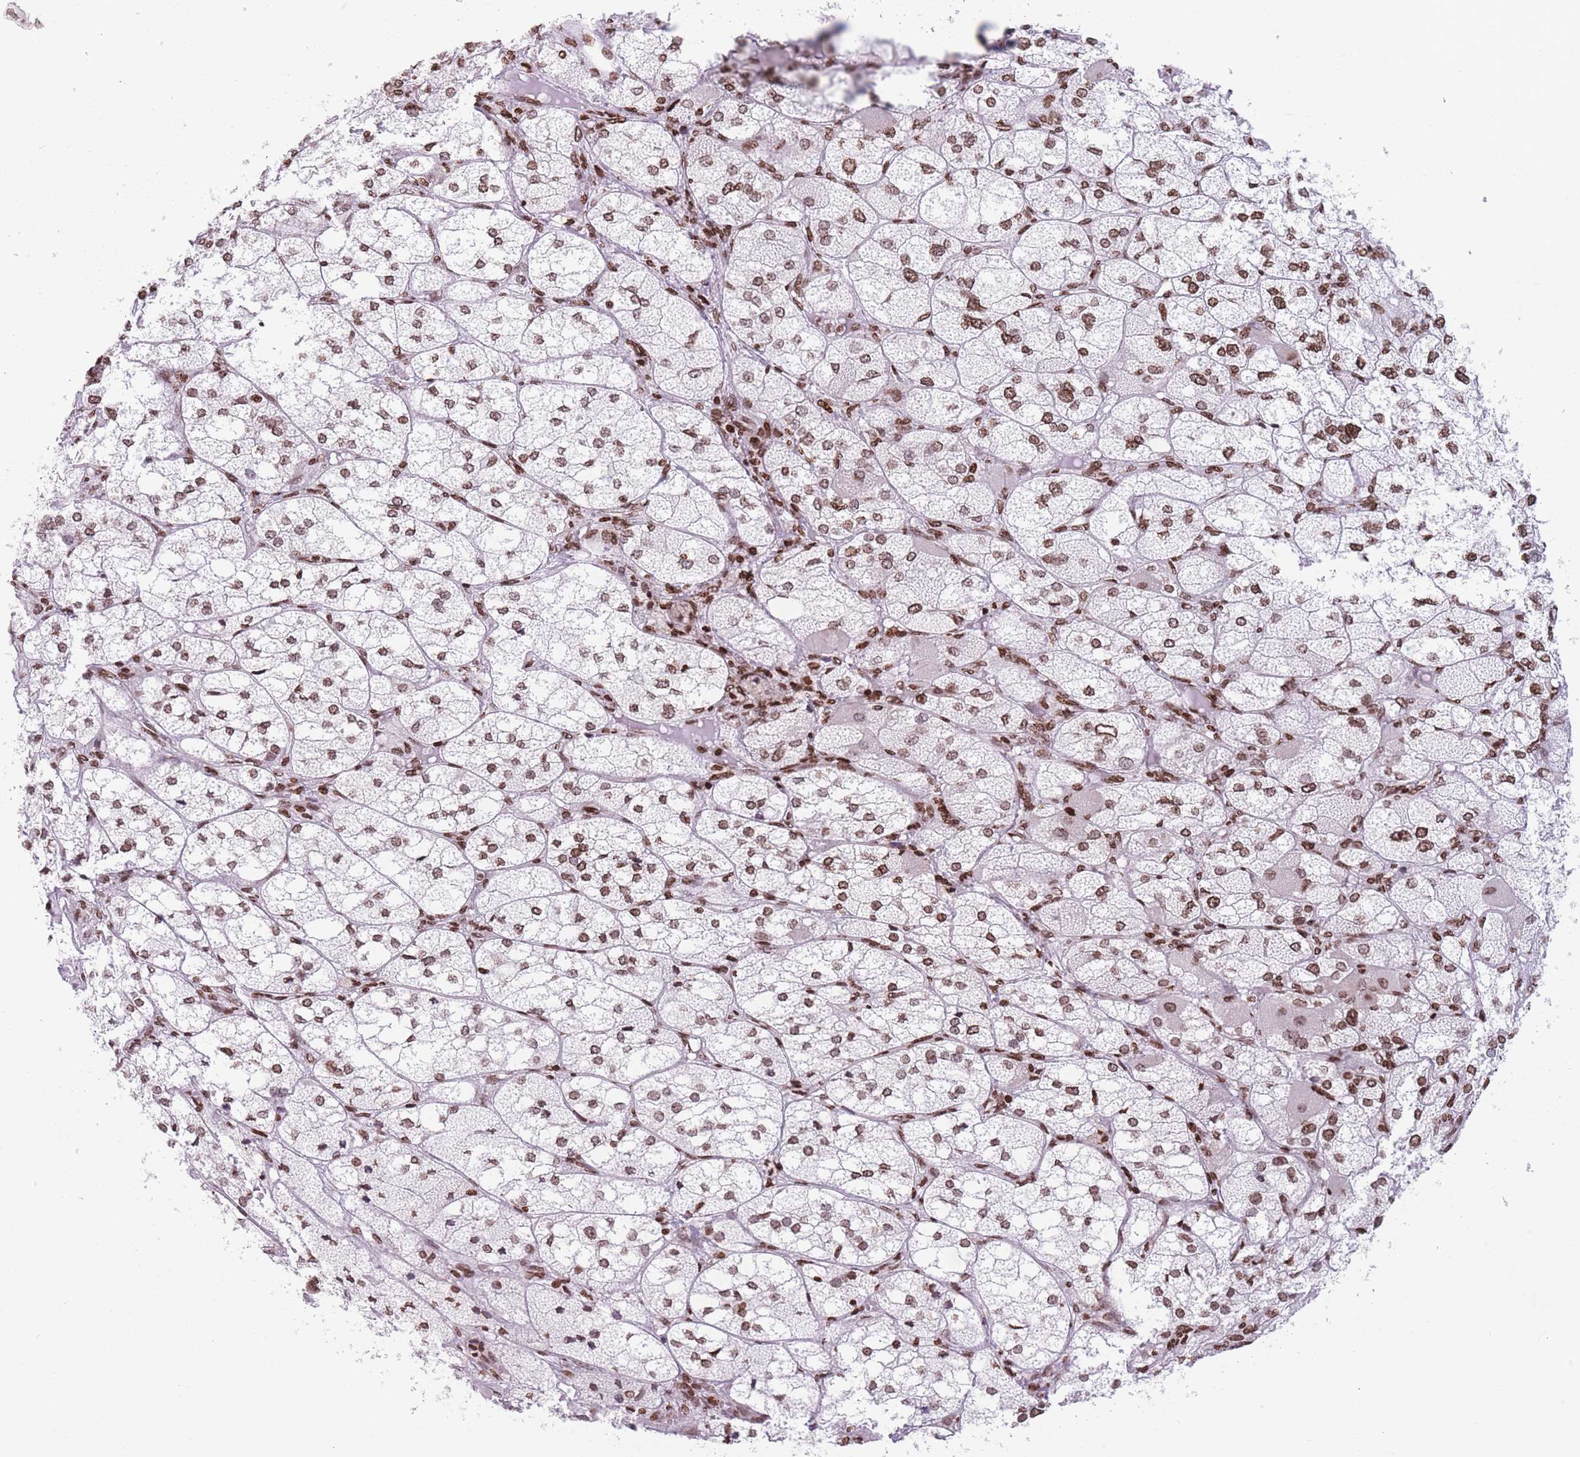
{"staining": {"intensity": "moderate", "quantity": ">75%", "location": "nuclear"}, "tissue": "adrenal gland", "cell_type": "Glandular cells", "image_type": "normal", "snomed": [{"axis": "morphology", "description": "Normal tissue, NOS"}, {"axis": "topography", "description": "Adrenal gland"}], "caption": "Normal adrenal gland displays moderate nuclear staining in about >75% of glandular cells, visualized by immunohistochemistry. (brown staining indicates protein expression, while blue staining denotes nuclei).", "gene": "AK9", "patient": {"sex": "female", "age": 61}}